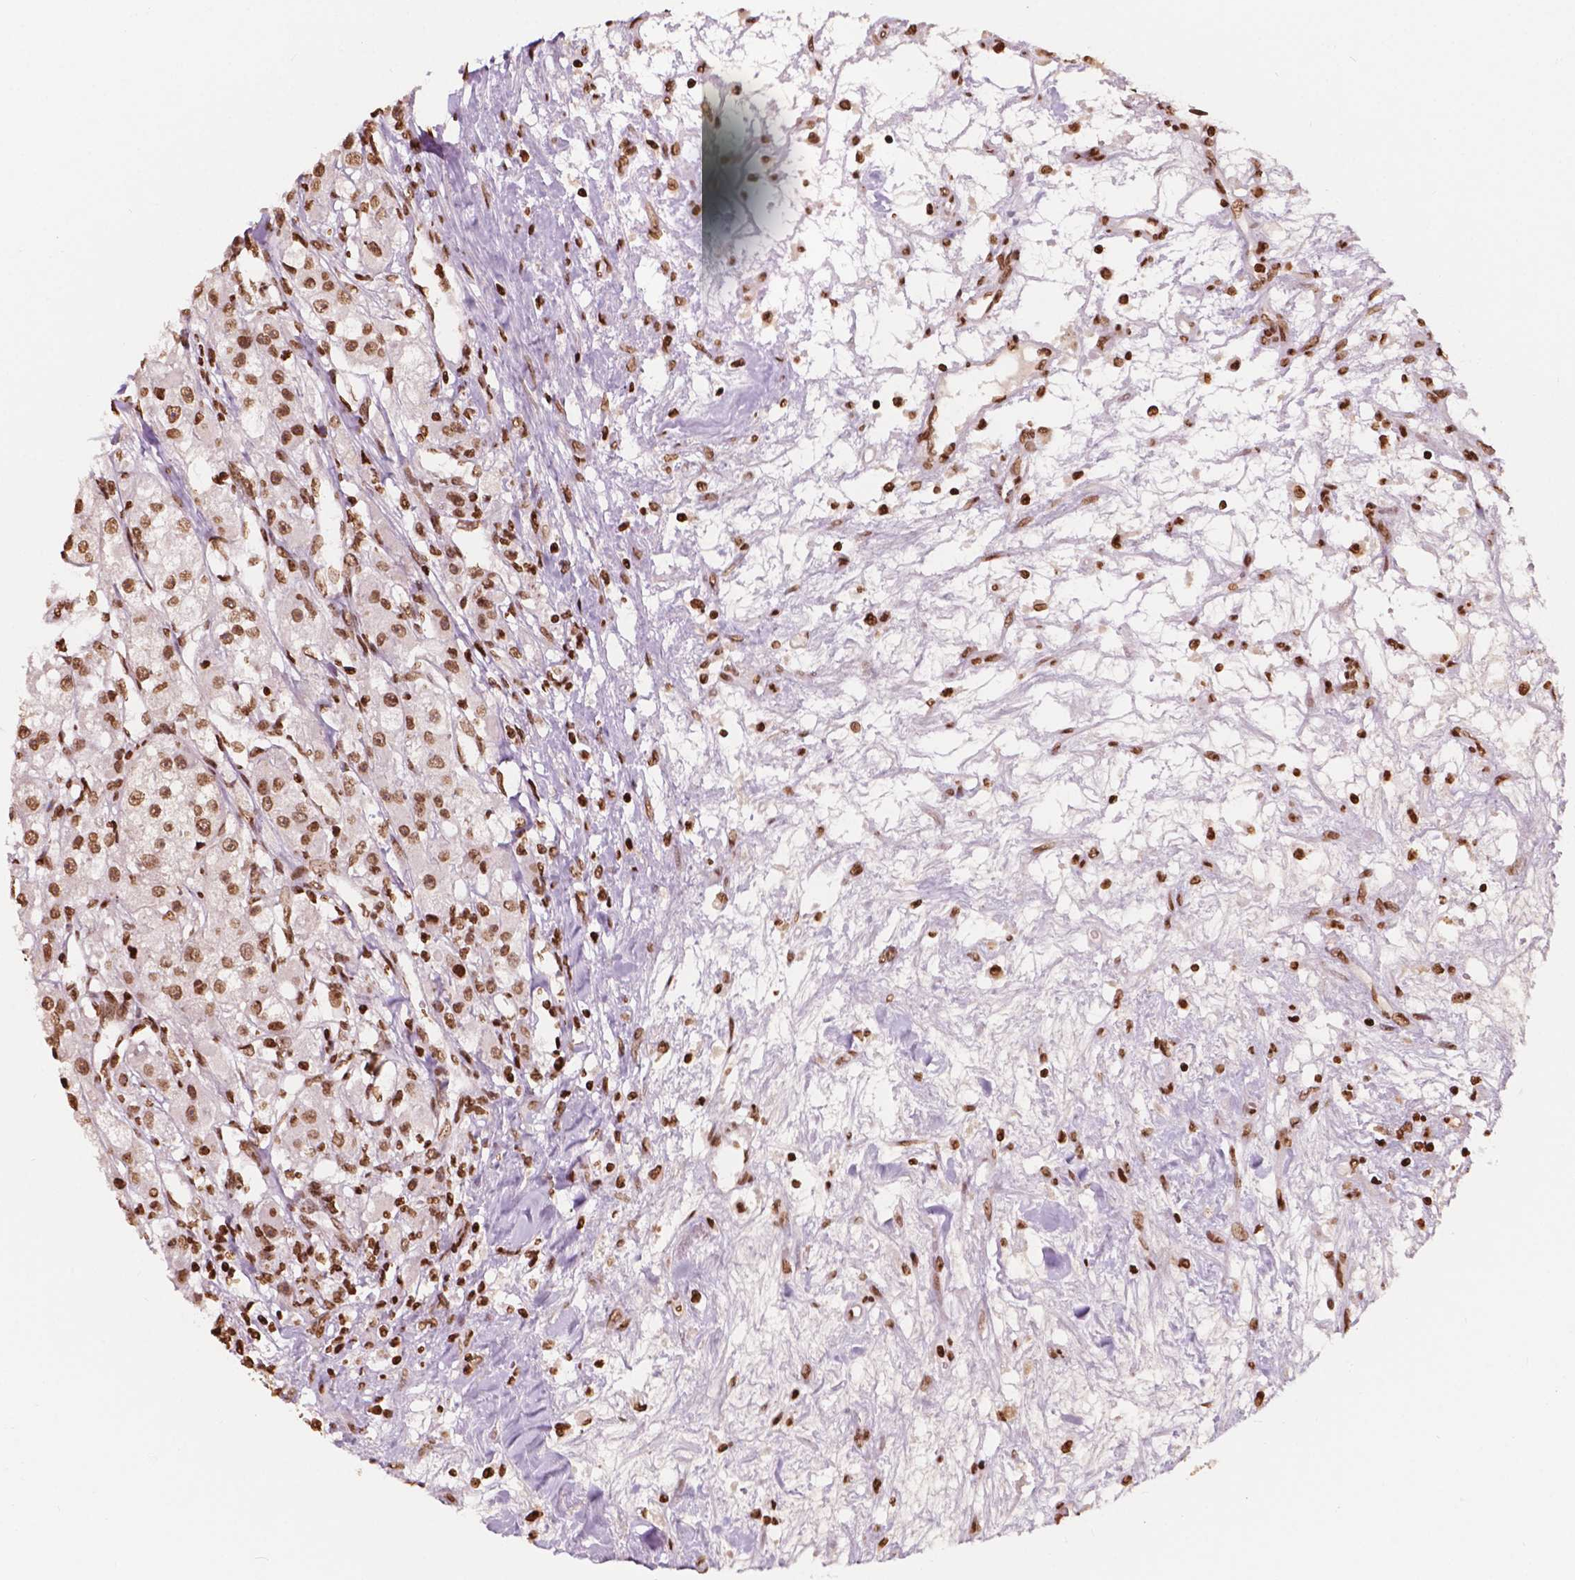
{"staining": {"intensity": "moderate", "quantity": ">75%", "location": "nuclear"}, "tissue": "renal cancer", "cell_type": "Tumor cells", "image_type": "cancer", "snomed": [{"axis": "morphology", "description": "Adenocarcinoma, NOS"}, {"axis": "topography", "description": "Kidney"}], "caption": "Renal adenocarcinoma tissue demonstrates moderate nuclear expression in approximately >75% of tumor cells", "gene": "H3C7", "patient": {"sex": "female", "age": 63}}